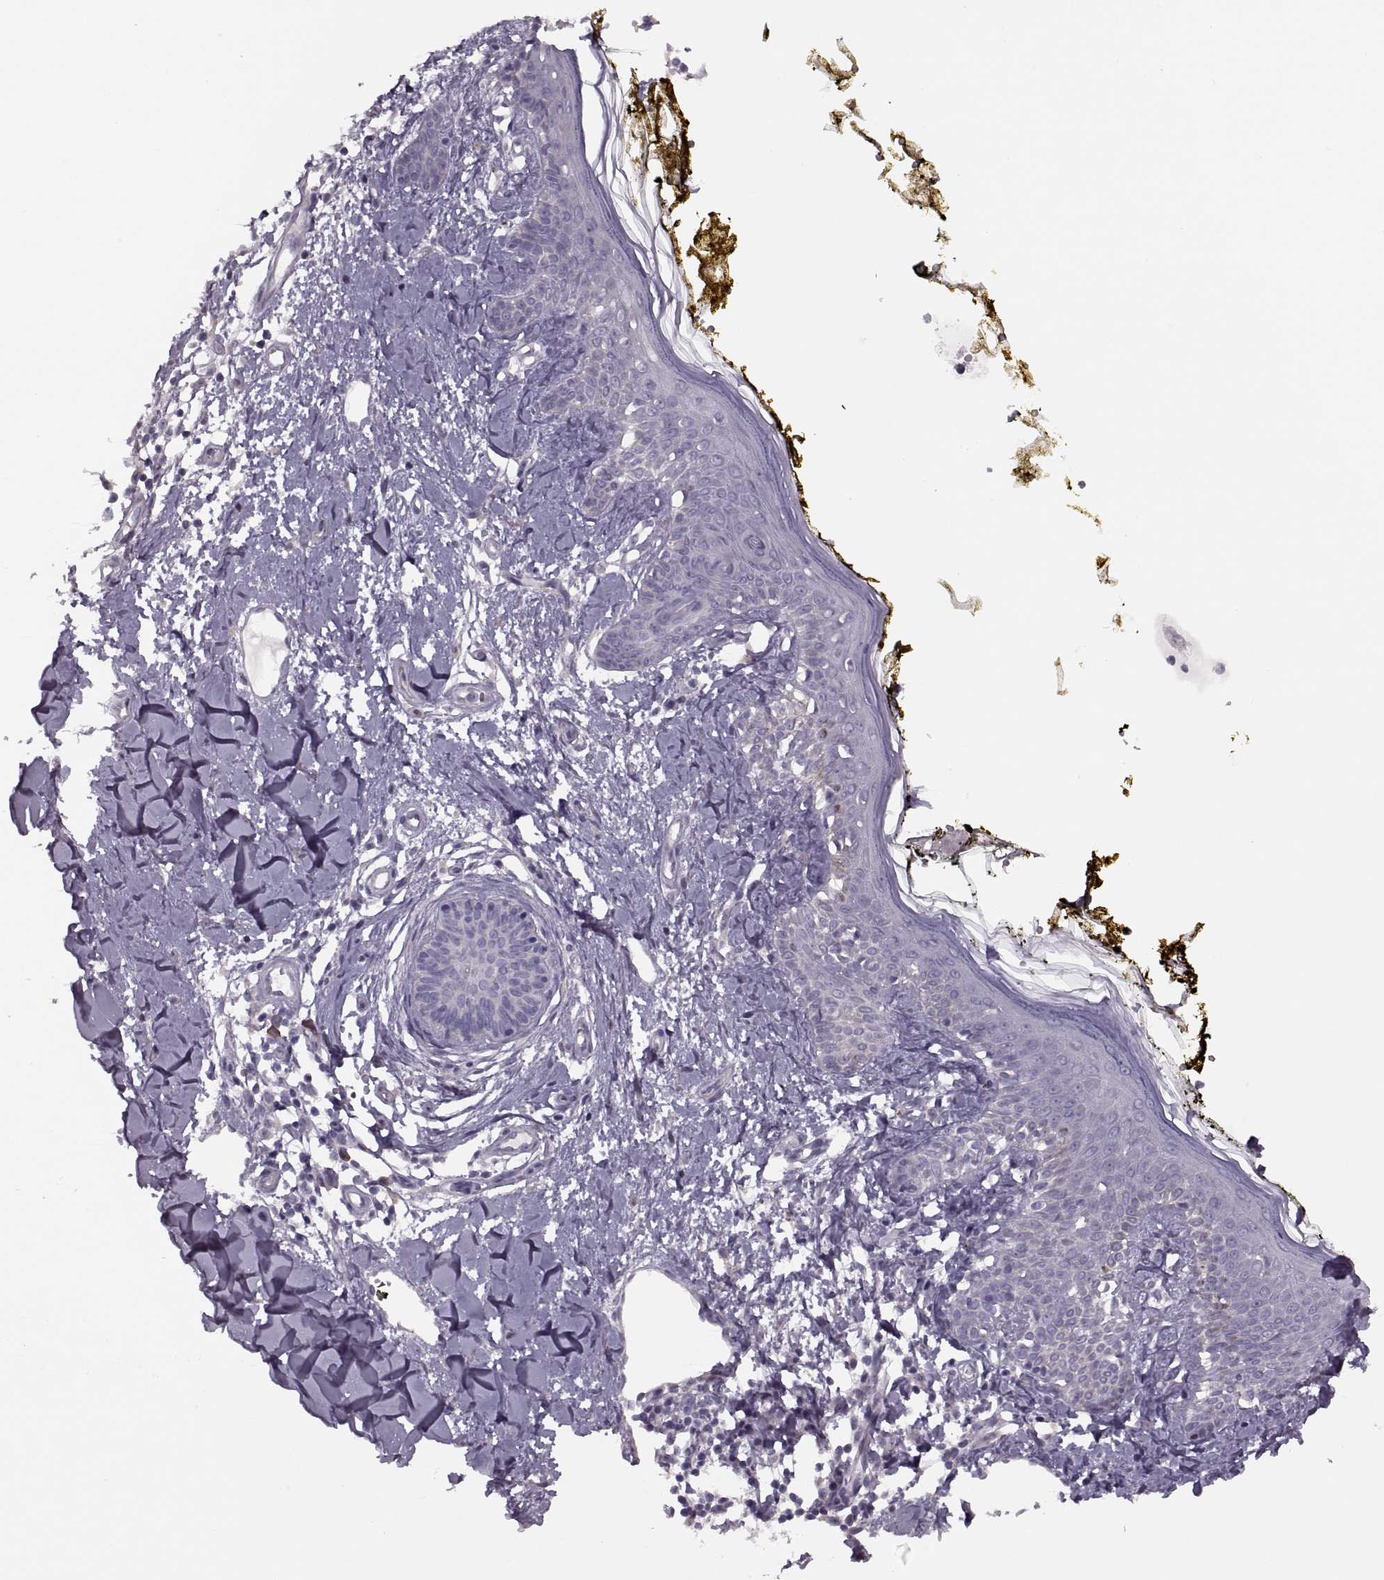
{"staining": {"intensity": "negative", "quantity": "none", "location": "none"}, "tissue": "skin", "cell_type": "Fibroblasts", "image_type": "normal", "snomed": [{"axis": "morphology", "description": "Normal tissue, NOS"}, {"axis": "topography", "description": "Skin"}], "caption": "Immunohistochemistry histopathology image of normal human skin stained for a protein (brown), which reveals no positivity in fibroblasts.", "gene": "PRSS54", "patient": {"sex": "male", "age": 76}}